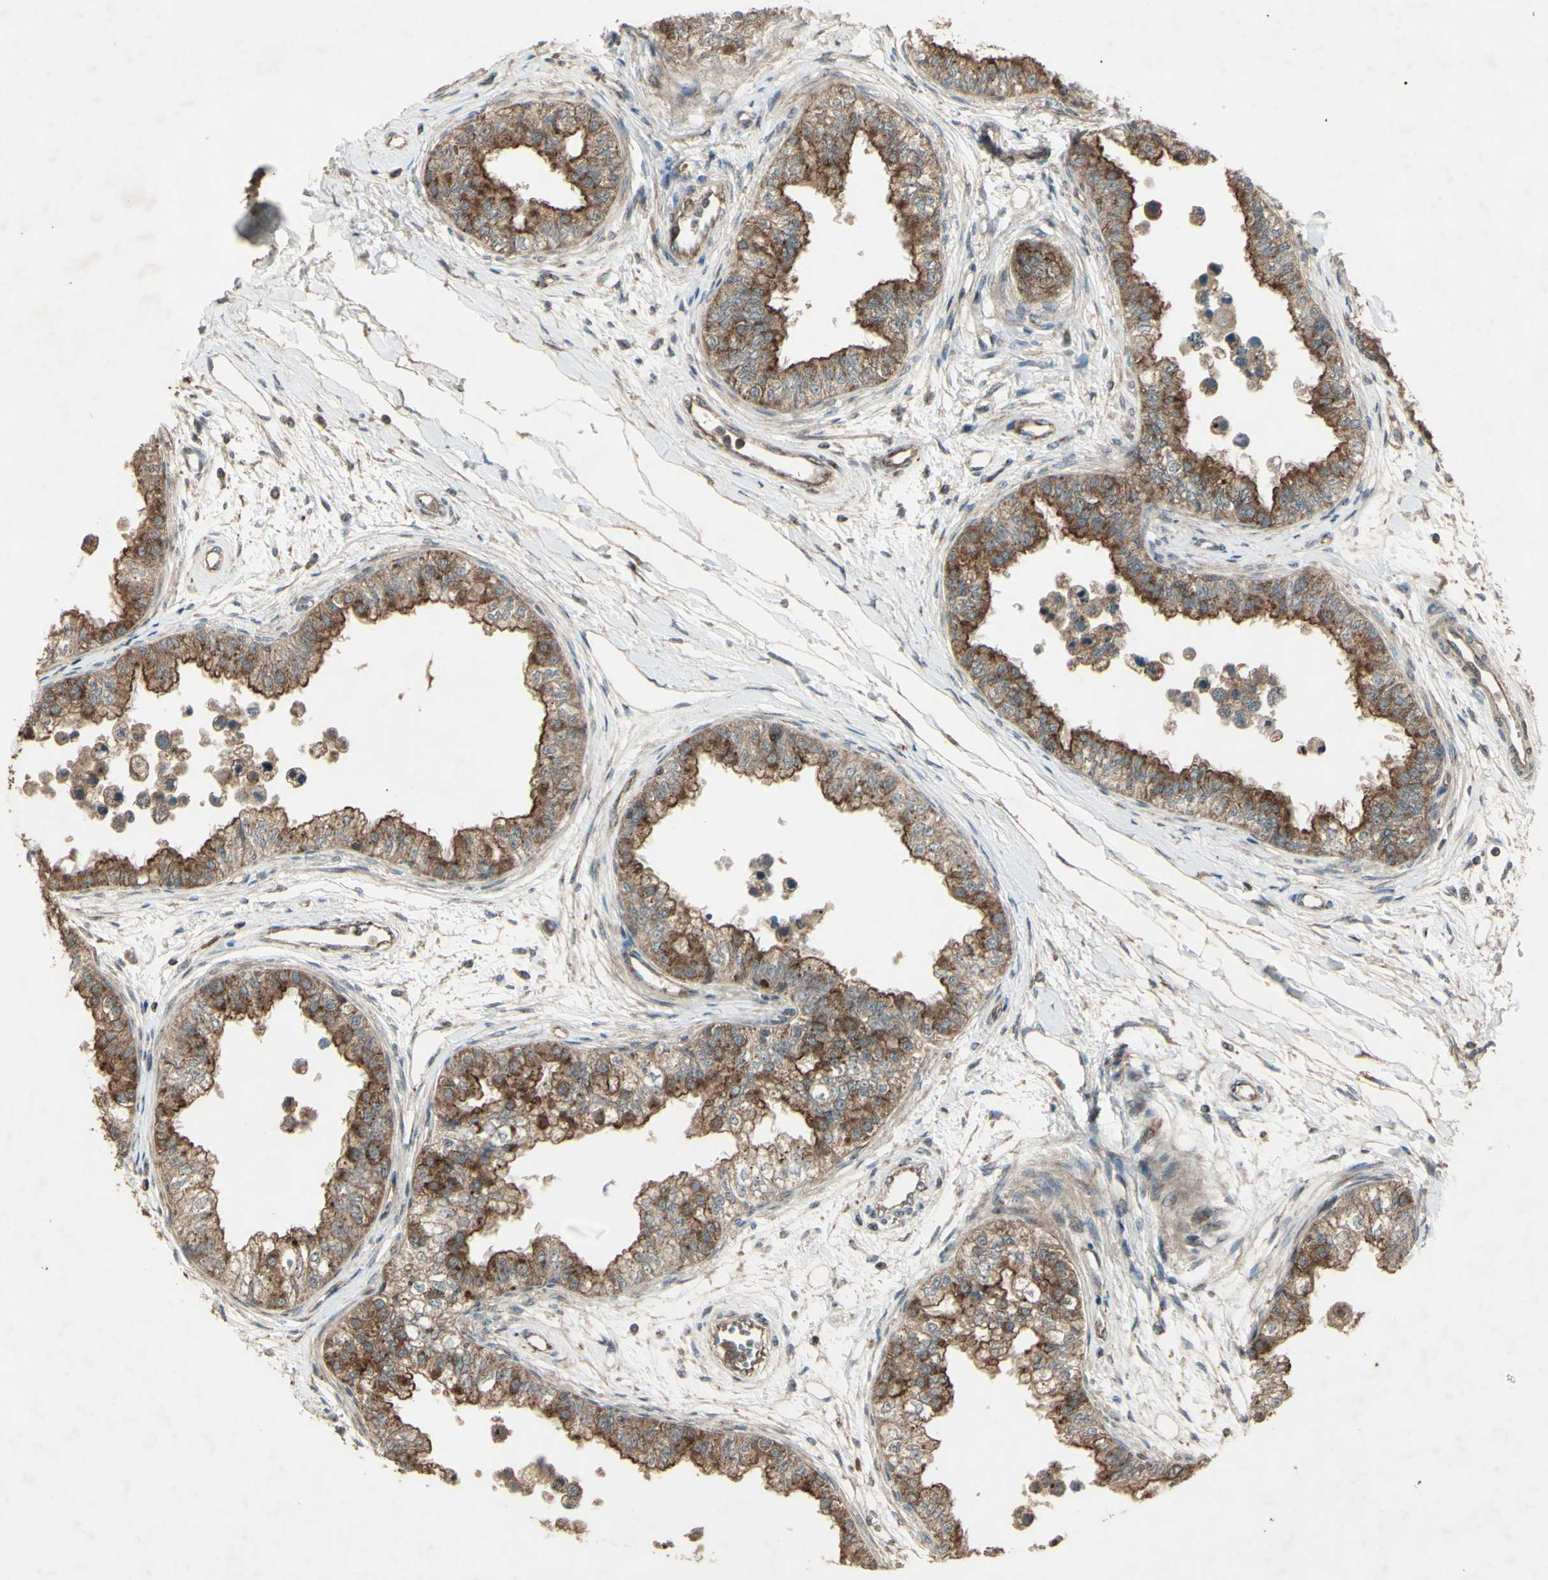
{"staining": {"intensity": "strong", "quantity": ">75%", "location": "cytoplasmic/membranous"}, "tissue": "epididymis", "cell_type": "Glandular cells", "image_type": "normal", "snomed": [{"axis": "morphology", "description": "Normal tissue, NOS"}, {"axis": "morphology", "description": "Adenocarcinoma, metastatic, NOS"}, {"axis": "topography", "description": "Testis"}, {"axis": "topography", "description": "Epididymis"}], "caption": "The immunohistochemical stain highlights strong cytoplasmic/membranous positivity in glandular cells of benign epididymis.", "gene": "AP1G1", "patient": {"sex": "male", "age": 26}}